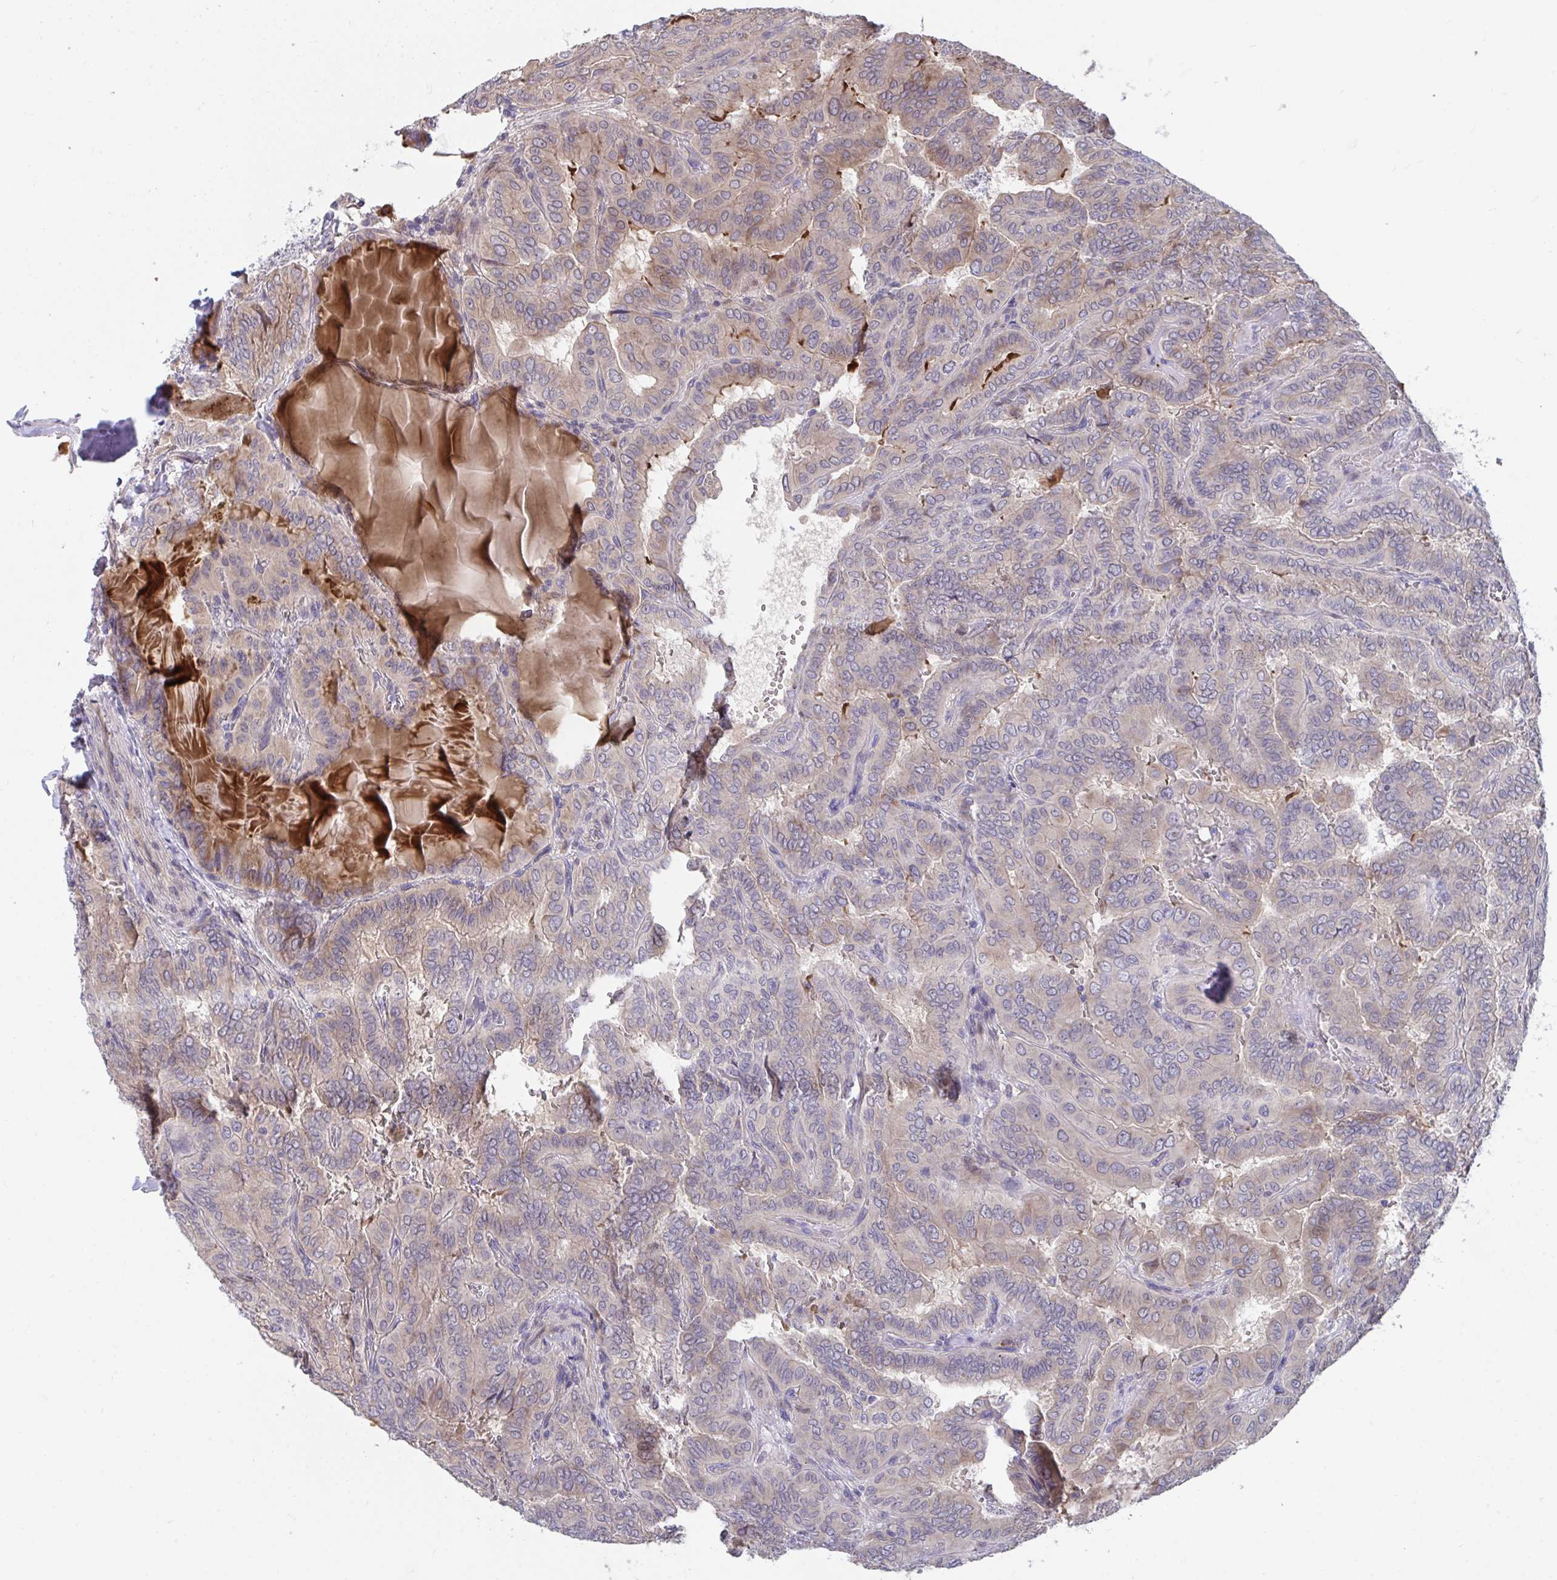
{"staining": {"intensity": "weak", "quantity": "25%-75%", "location": "cytoplasmic/membranous"}, "tissue": "thyroid cancer", "cell_type": "Tumor cells", "image_type": "cancer", "snomed": [{"axis": "morphology", "description": "Papillary adenocarcinoma, NOS"}, {"axis": "topography", "description": "Thyroid gland"}], "caption": "Brown immunohistochemical staining in human thyroid cancer (papillary adenocarcinoma) demonstrates weak cytoplasmic/membranous positivity in about 25%-75% of tumor cells.", "gene": "SUSD4", "patient": {"sex": "female", "age": 46}}